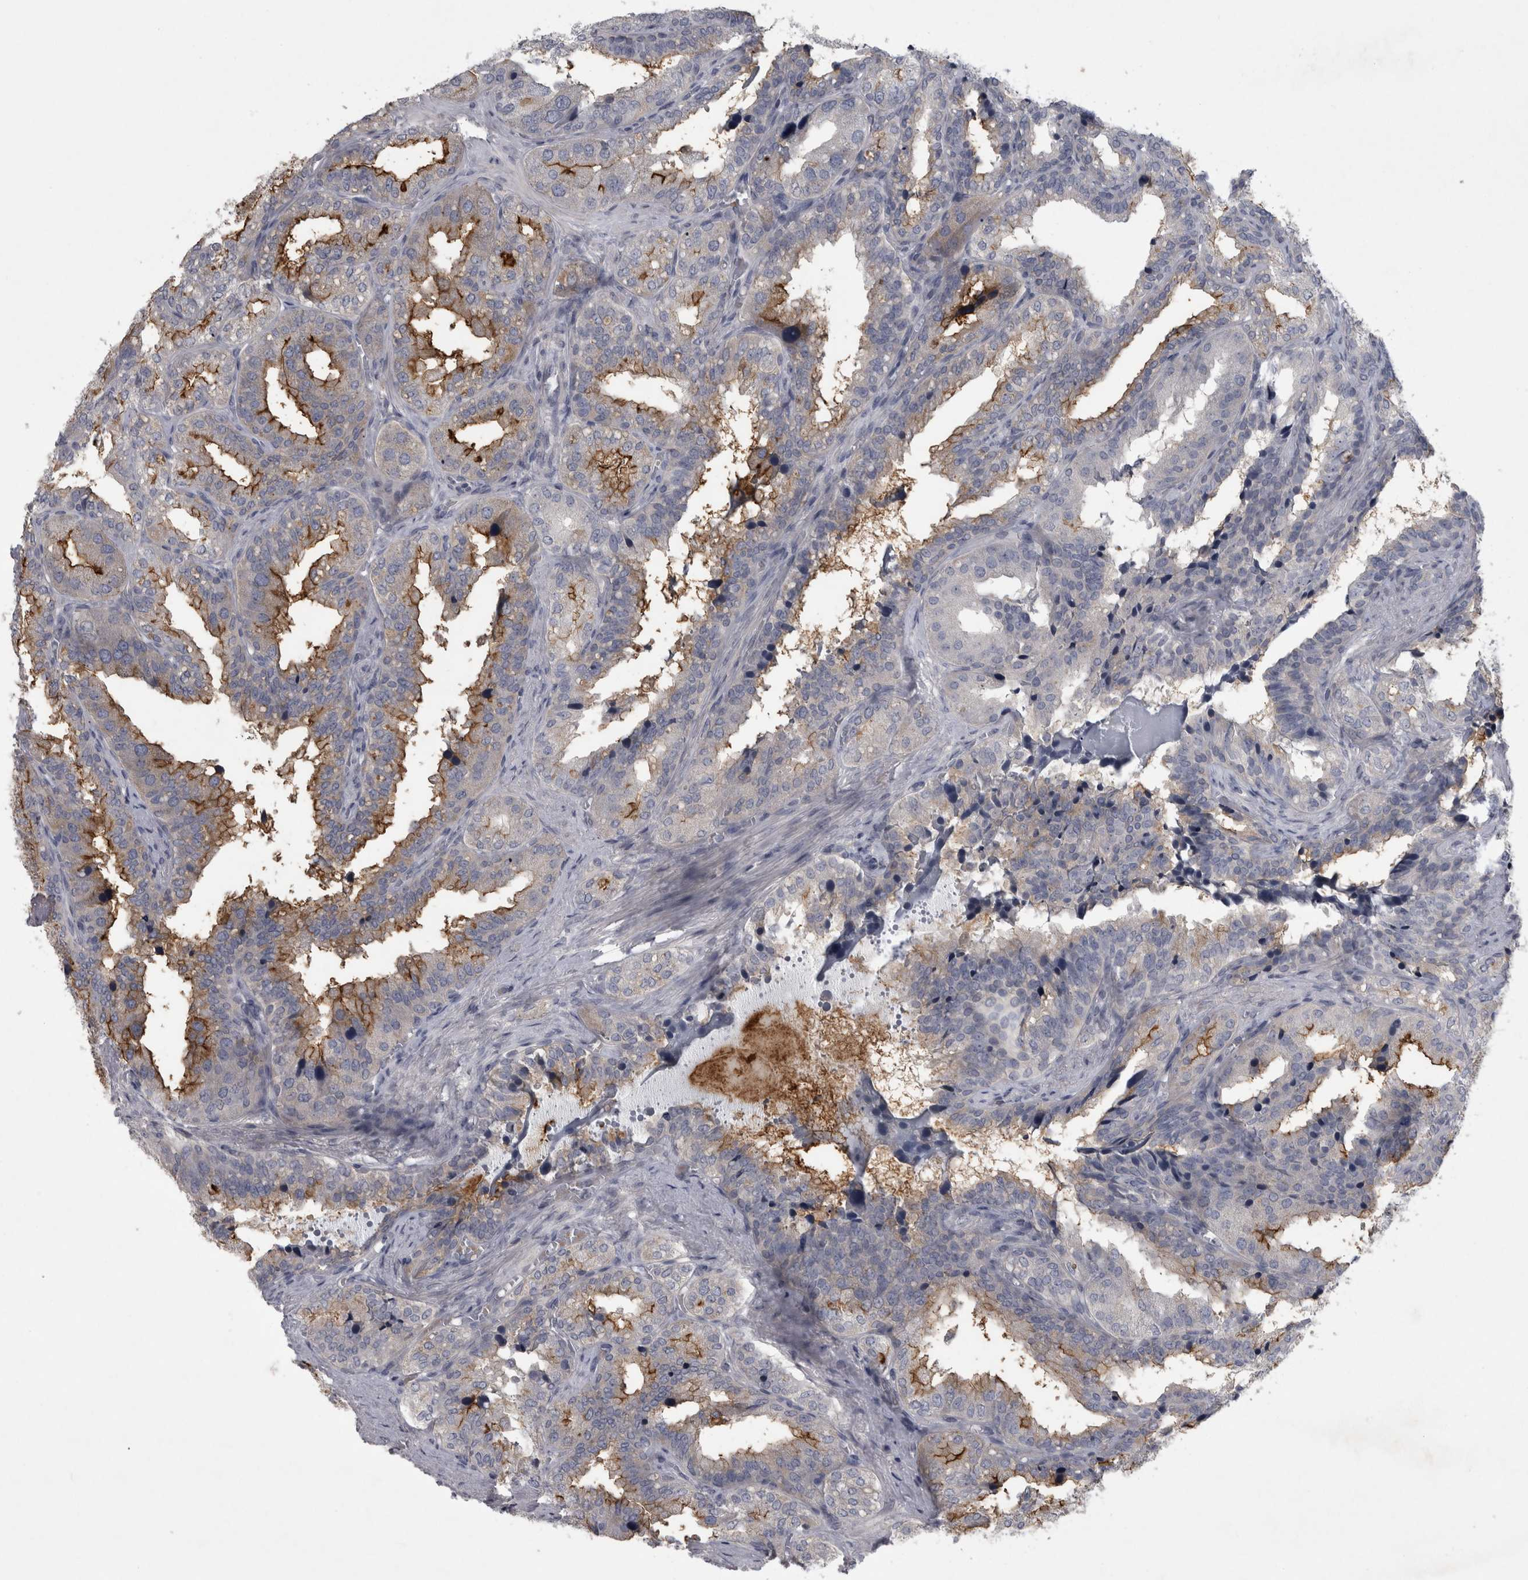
{"staining": {"intensity": "weak", "quantity": "25%-75%", "location": "cytoplasmic/membranous"}, "tissue": "seminal vesicle", "cell_type": "Glandular cells", "image_type": "normal", "snomed": [{"axis": "morphology", "description": "Normal tissue, NOS"}, {"axis": "topography", "description": "Prostate"}, {"axis": "topography", "description": "Seminal veicle"}], "caption": "The immunohistochemical stain labels weak cytoplasmic/membranous staining in glandular cells of unremarkable seminal vesicle. (brown staining indicates protein expression, while blue staining denotes nuclei).", "gene": "ENPP7", "patient": {"sex": "male", "age": 51}}